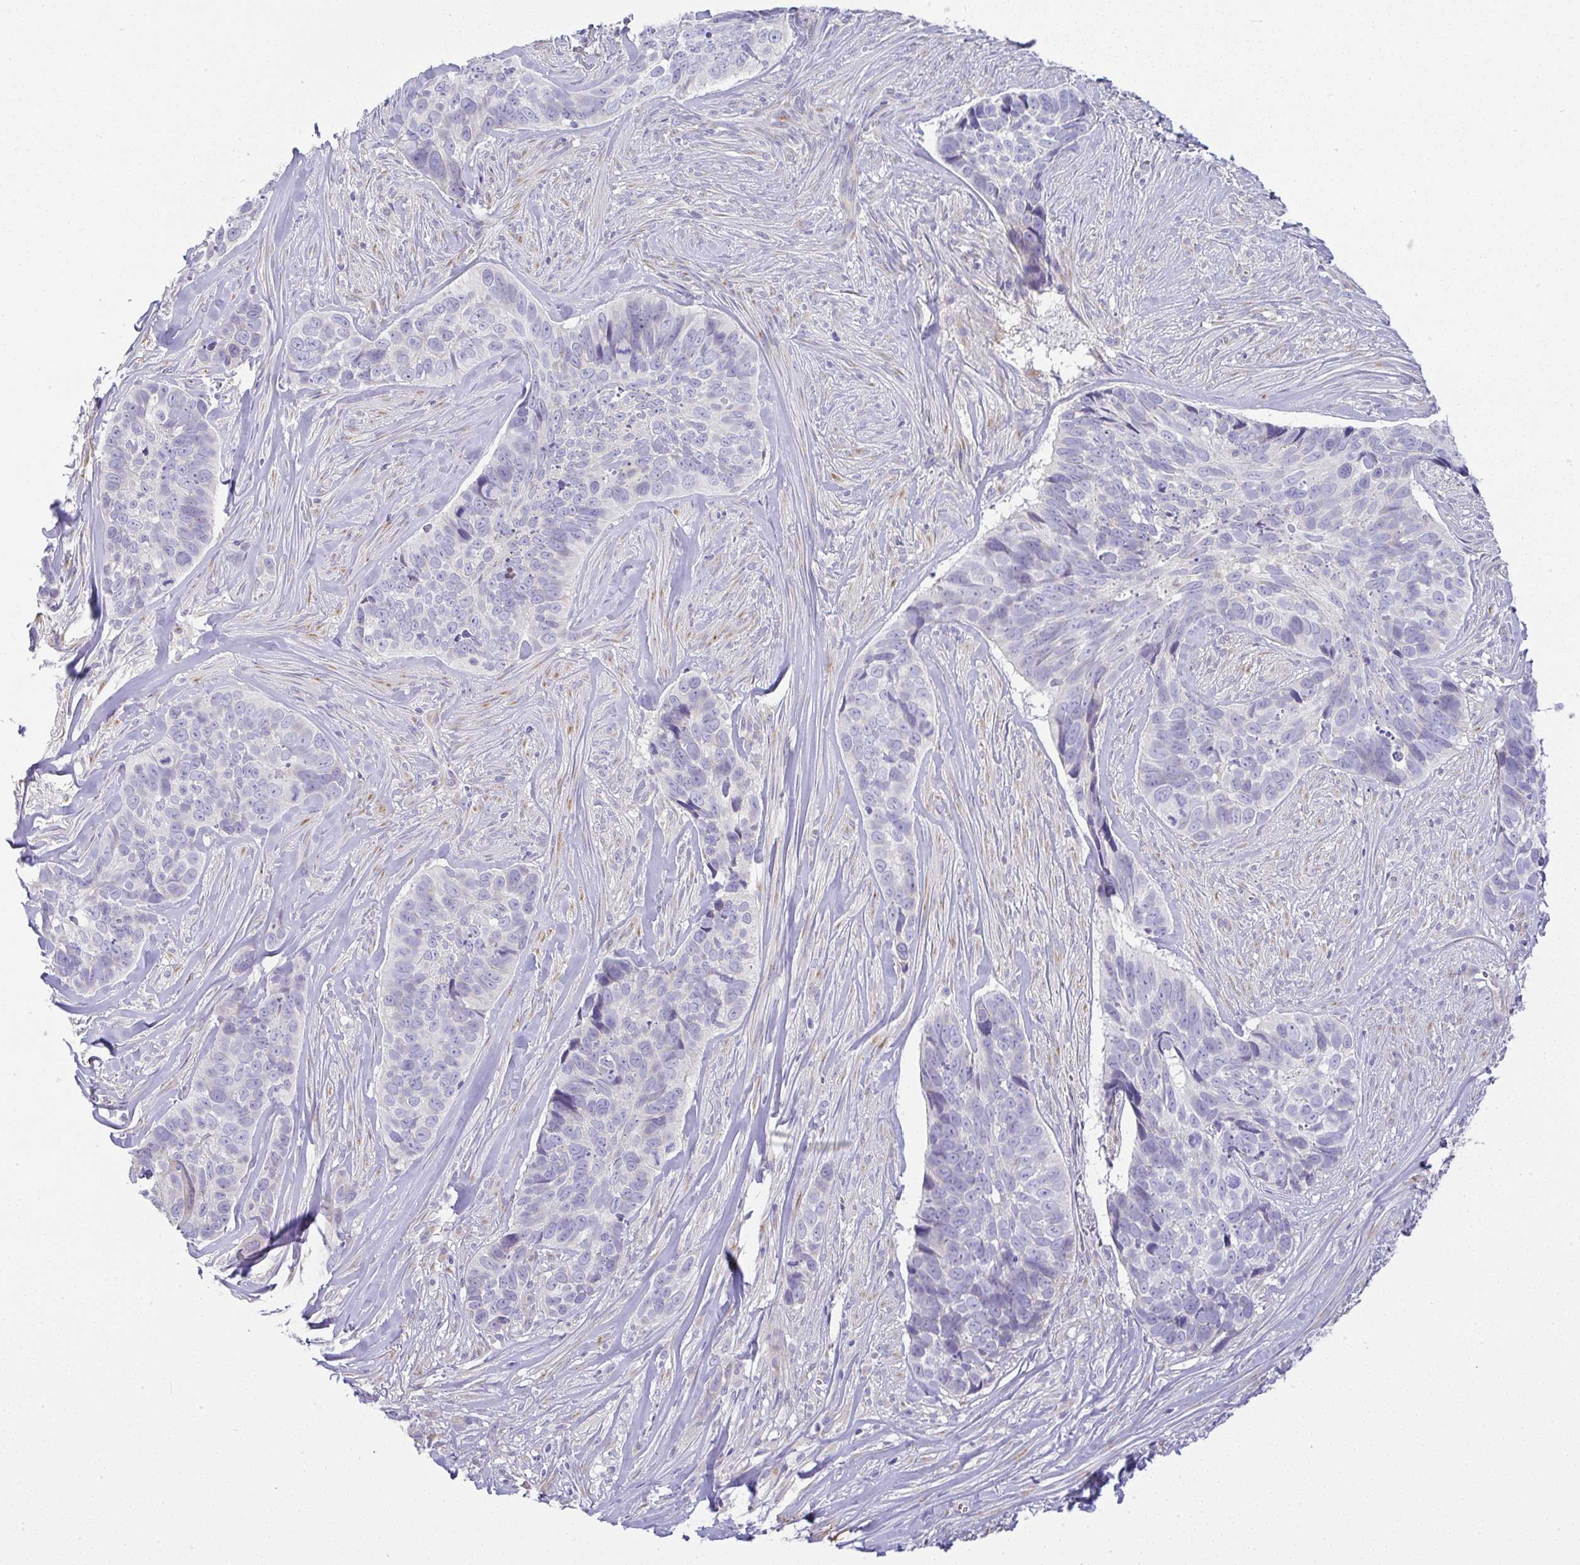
{"staining": {"intensity": "negative", "quantity": "none", "location": "none"}, "tissue": "skin cancer", "cell_type": "Tumor cells", "image_type": "cancer", "snomed": [{"axis": "morphology", "description": "Basal cell carcinoma"}, {"axis": "topography", "description": "Skin"}], "caption": "The histopathology image shows no significant expression in tumor cells of skin cancer (basal cell carcinoma).", "gene": "FAM177A1", "patient": {"sex": "female", "age": 82}}